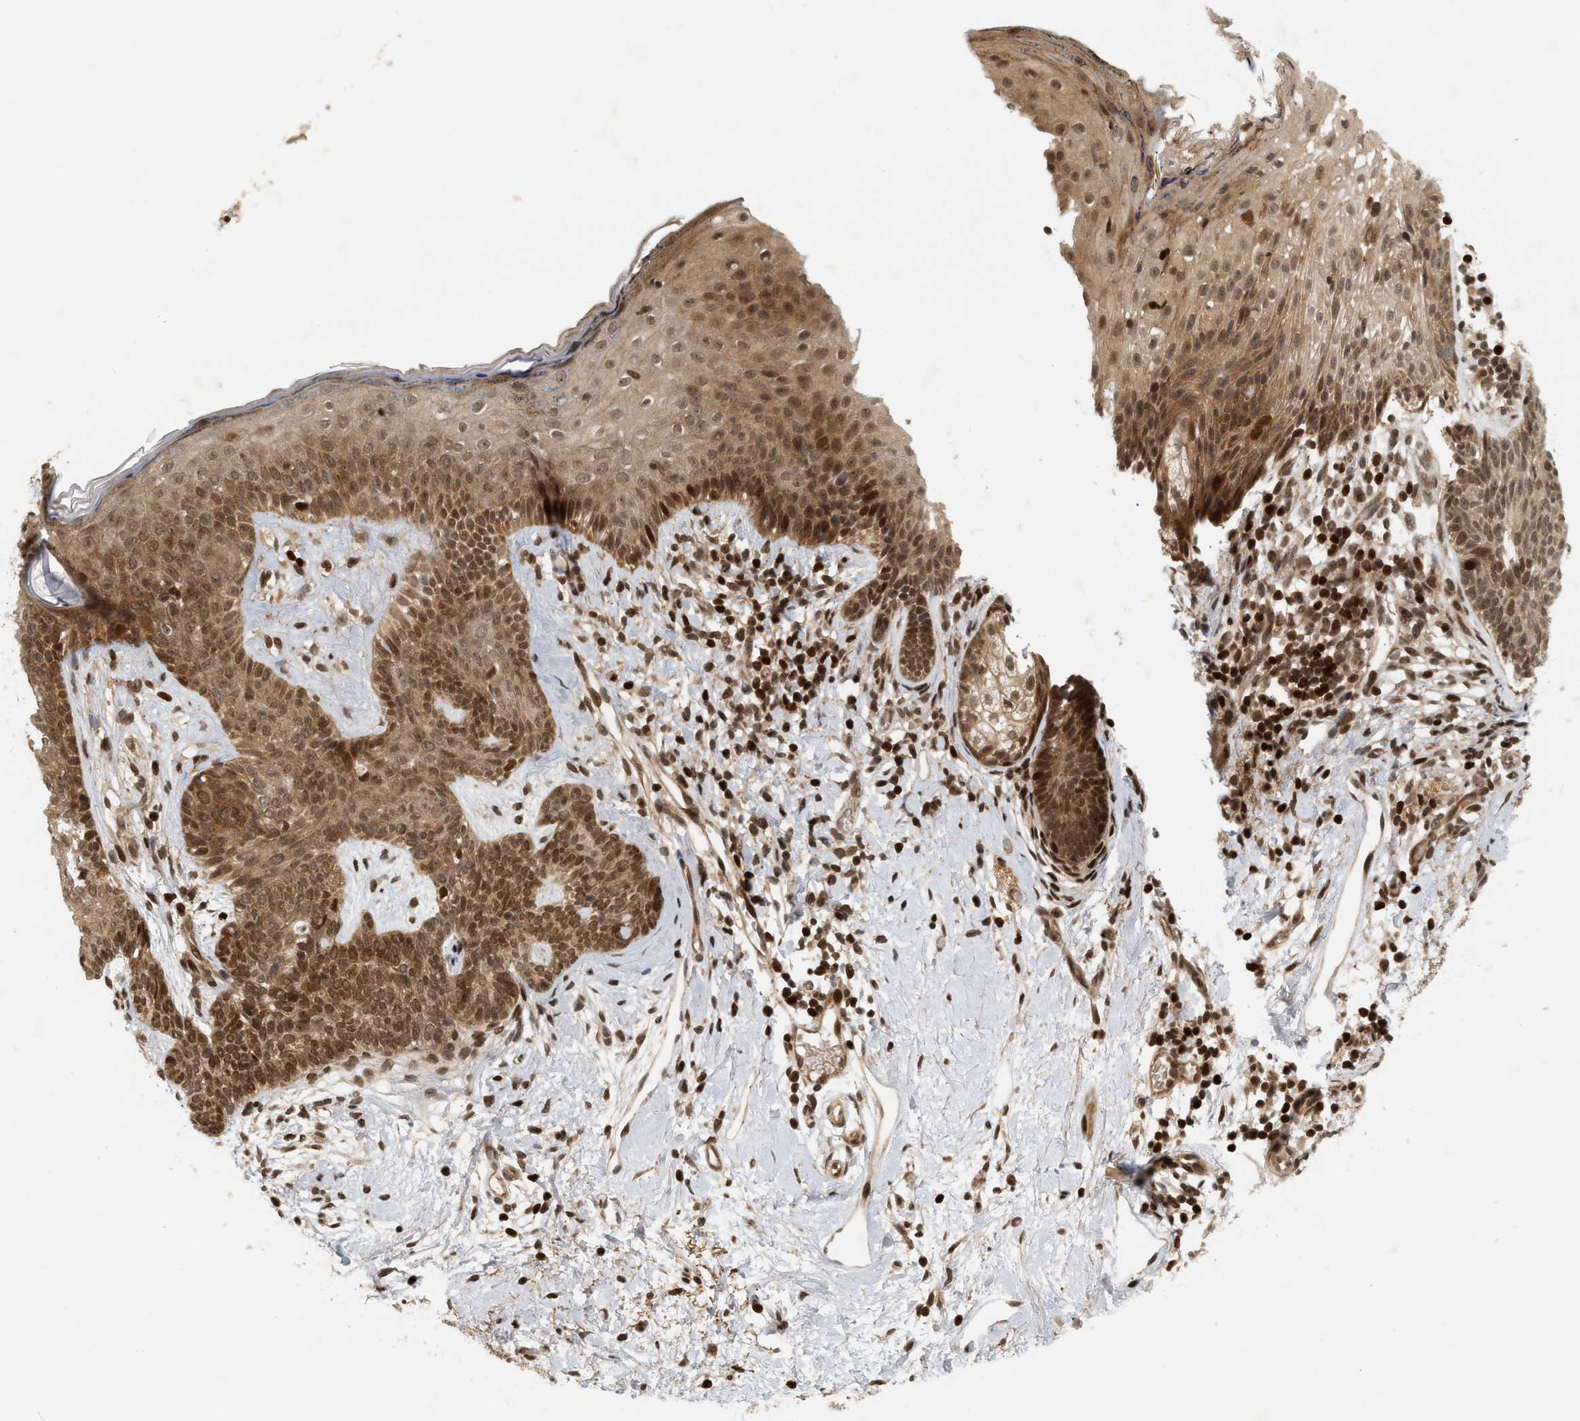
{"staining": {"intensity": "moderate", "quantity": ">75%", "location": "cytoplasmic/membranous,nuclear"}, "tissue": "skin cancer", "cell_type": "Tumor cells", "image_type": "cancer", "snomed": [{"axis": "morphology", "description": "Developmental malformation"}, {"axis": "morphology", "description": "Basal cell carcinoma"}, {"axis": "topography", "description": "Skin"}], "caption": "The photomicrograph displays a brown stain indicating the presence of a protein in the cytoplasmic/membranous and nuclear of tumor cells in skin cancer (basal cell carcinoma).", "gene": "NFE2L2", "patient": {"sex": "female", "age": 62}}